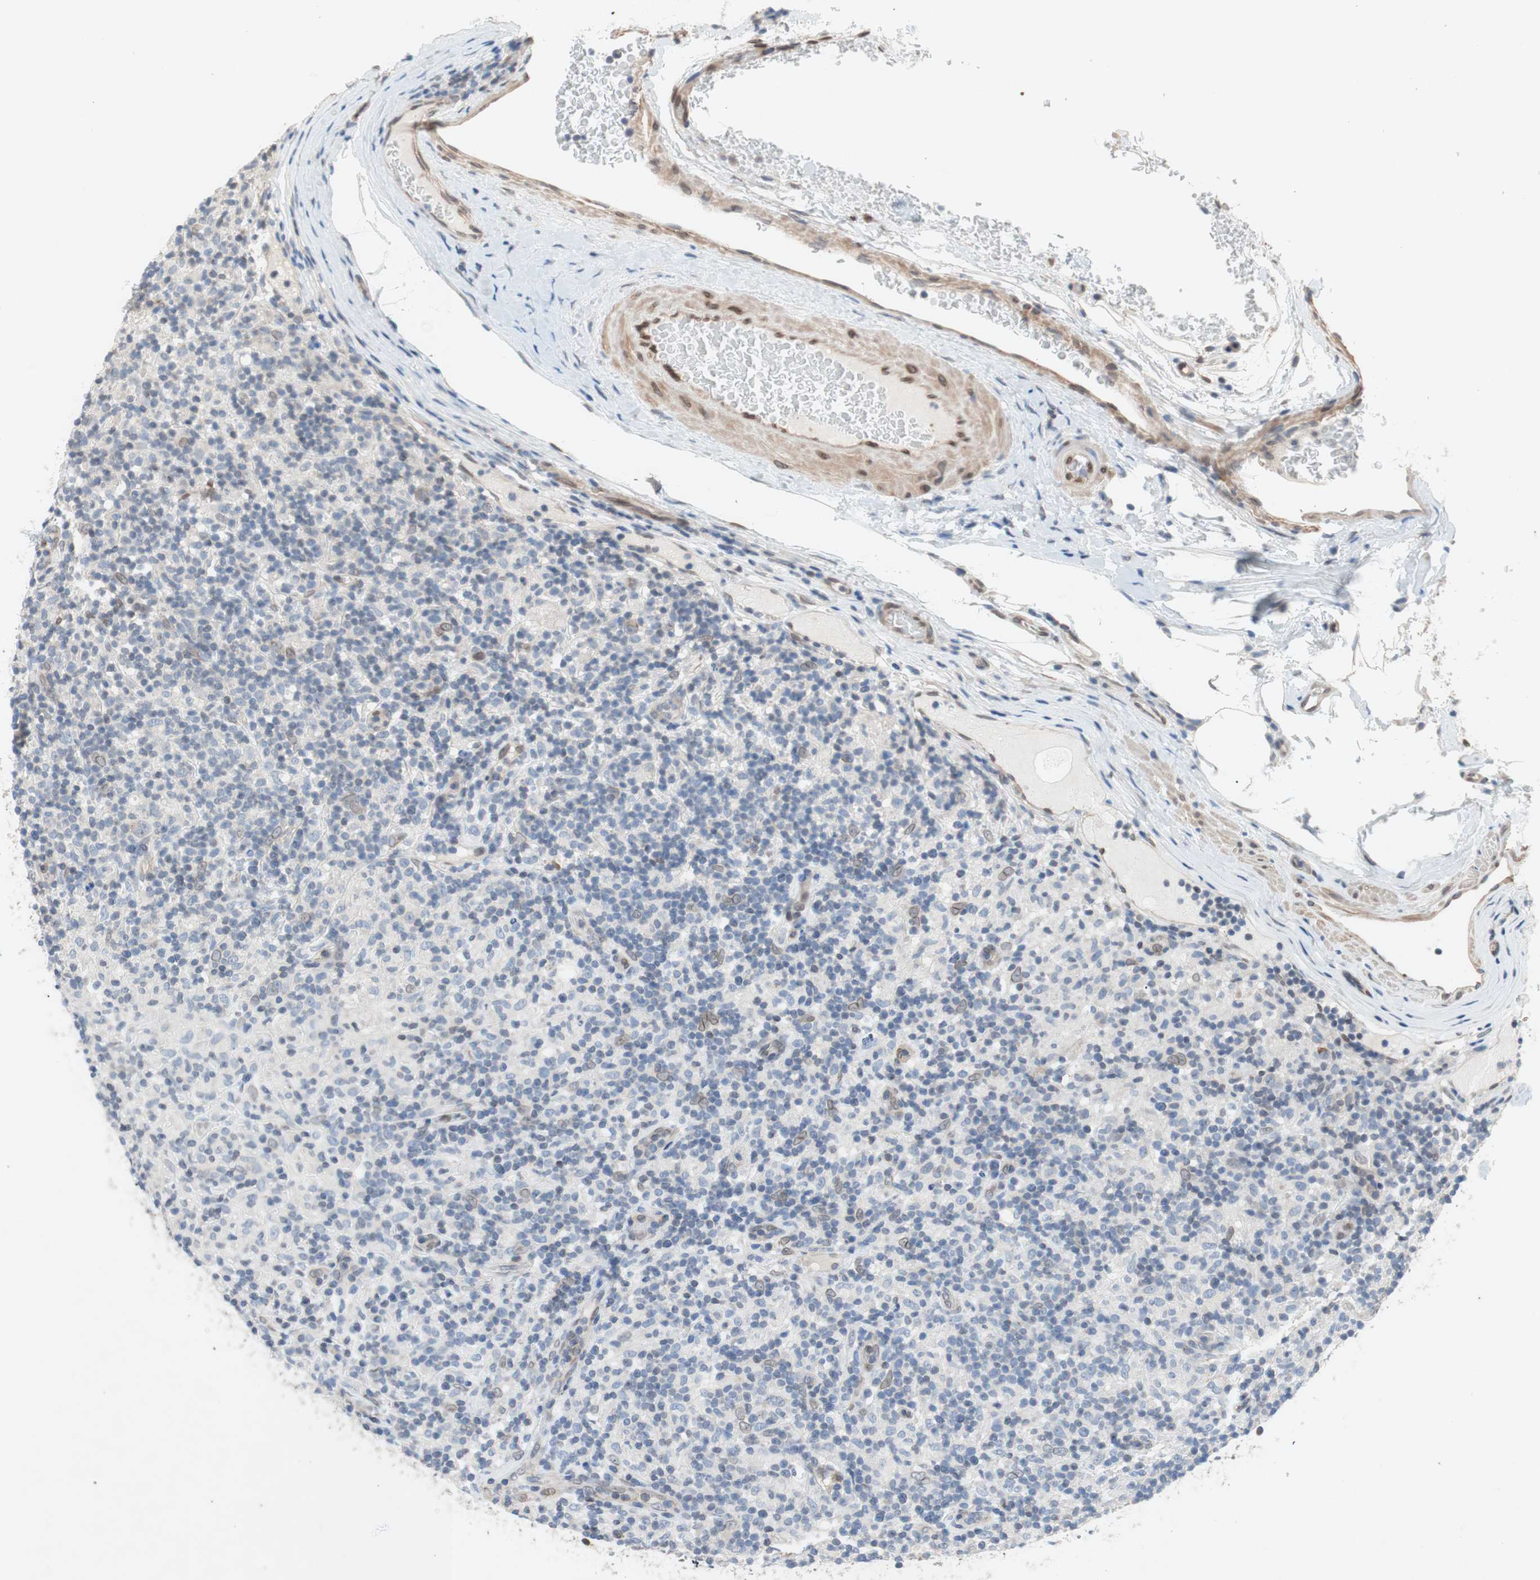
{"staining": {"intensity": "negative", "quantity": "none", "location": "none"}, "tissue": "lymphoma", "cell_type": "Tumor cells", "image_type": "cancer", "snomed": [{"axis": "morphology", "description": "Hodgkin's disease, NOS"}, {"axis": "topography", "description": "Lymph node"}], "caption": "The IHC photomicrograph has no significant staining in tumor cells of Hodgkin's disease tissue.", "gene": "ARNT2", "patient": {"sex": "male", "age": 70}}